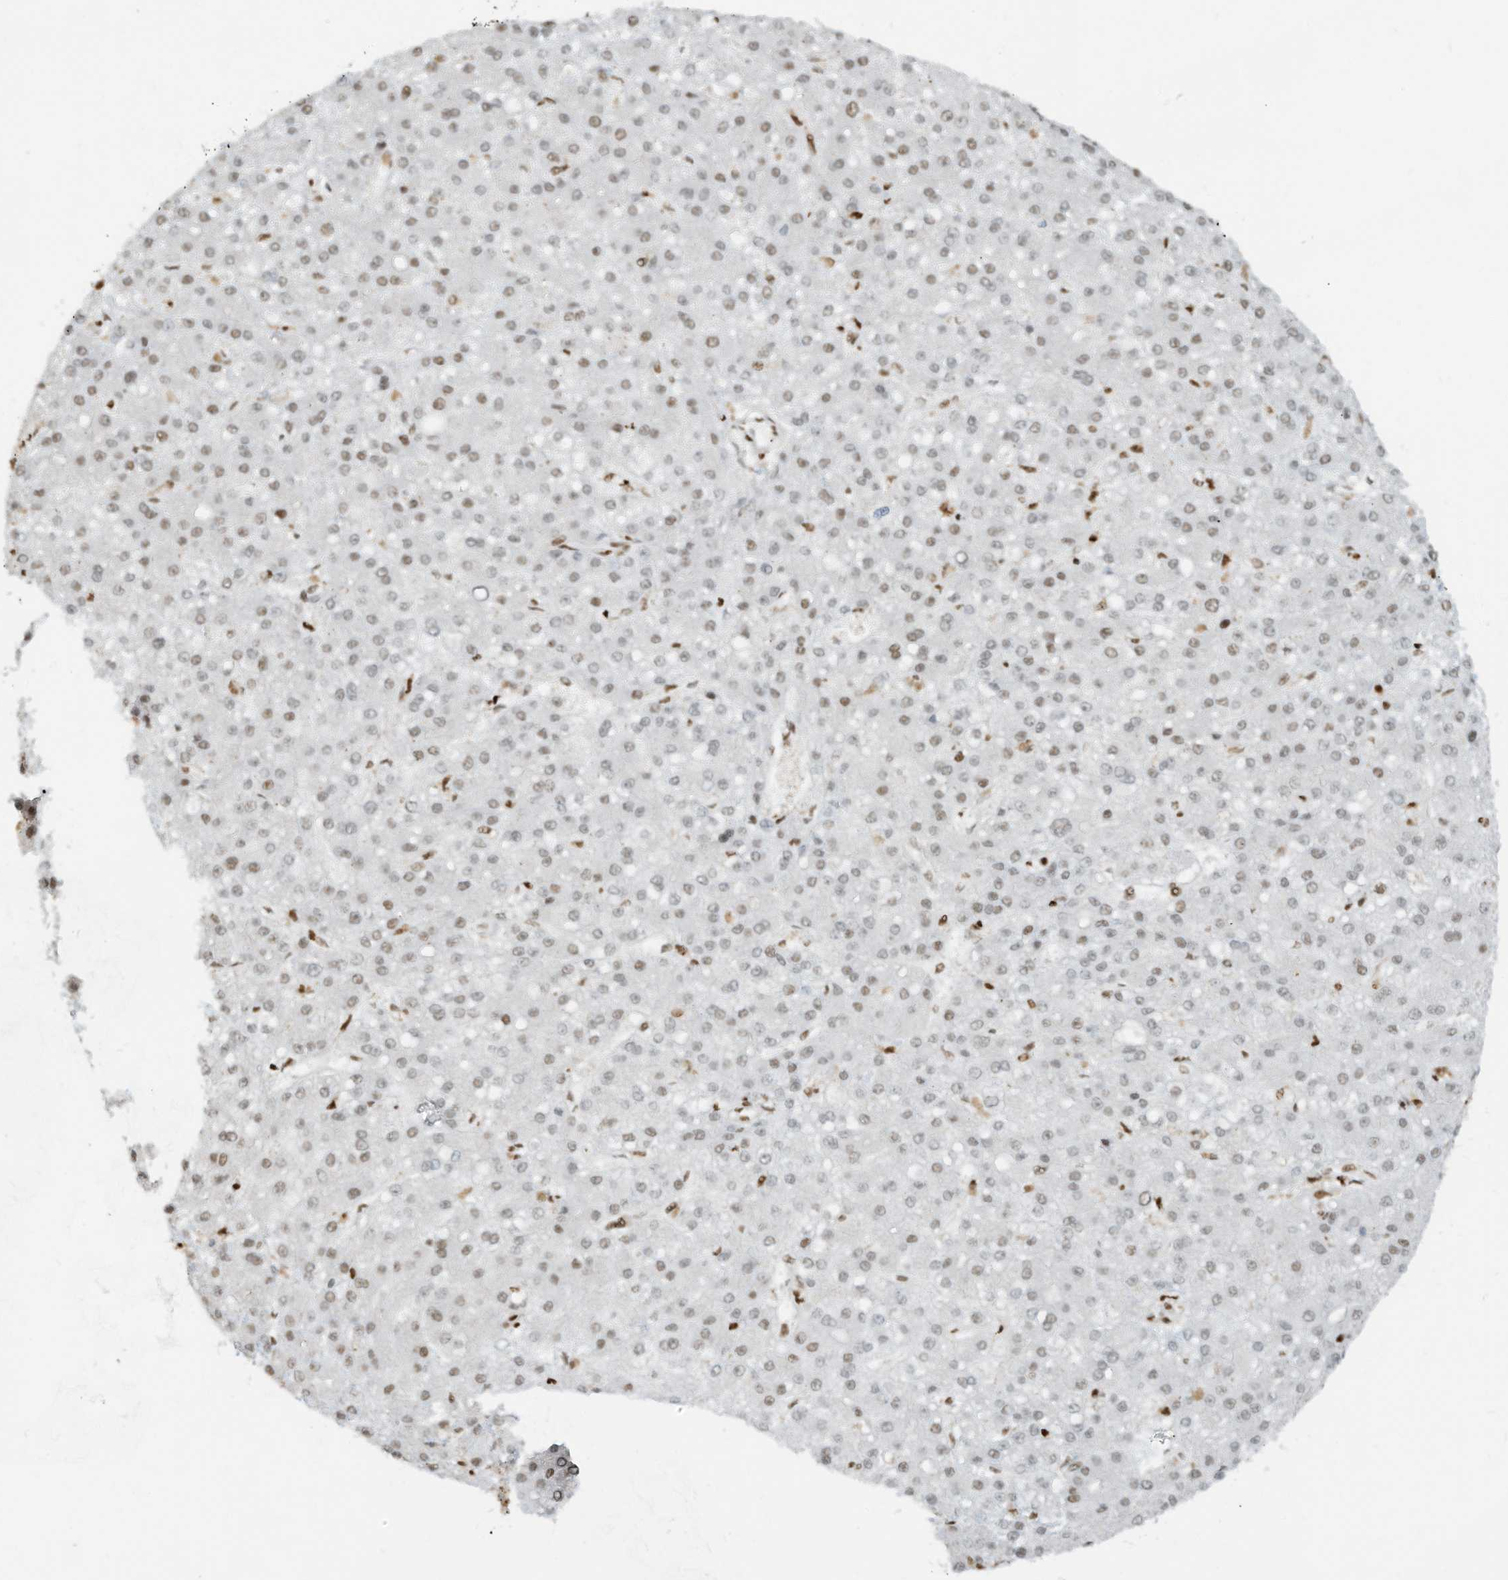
{"staining": {"intensity": "weak", "quantity": "25%-75%", "location": "nuclear"}, "tissue": "liver cancer", "cell_type": "Tumor cells", "image_type": "cancer", "snomed": [{"axis": "morphology", "description": "Carcinoma, Hepatocellular, NOS"}, {"axis": "topography", "description": "Liver"}], "caption": "Protein analysis of liver hepatocellular carcinoma tissue exhibits weak nuclear staining in about 25%-75% of tumor cells.", "gene": "SAMD15", "patient": {"sex": "male", "age": 67}}